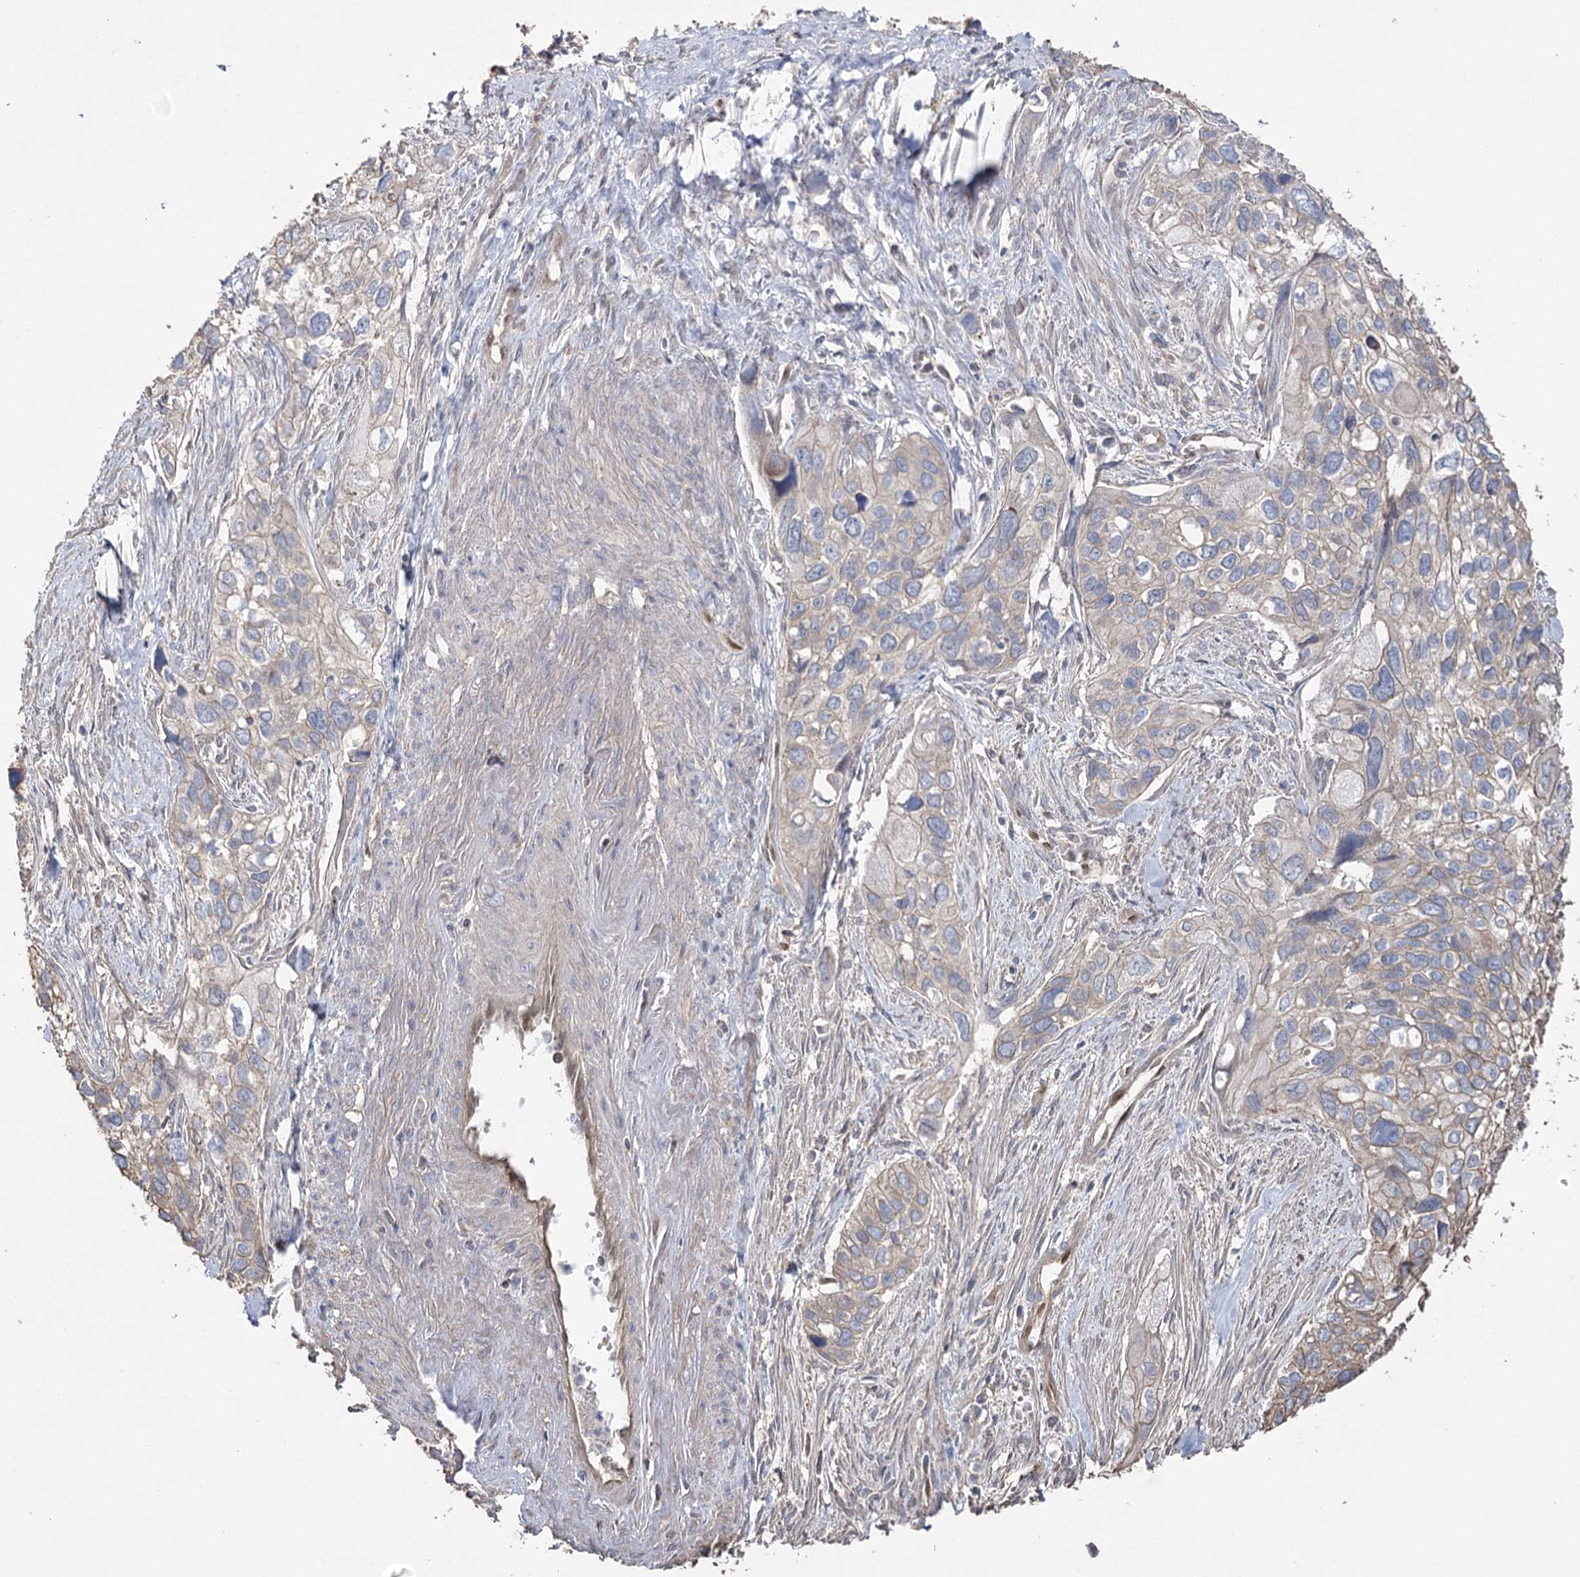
{"staining": {"intensity": "negative", "quantity": "none", "location": "none"}, "tissue": "cervical cancer", "cell_type": "Tumor cells", "image_type": "cancer", "snomed": [{"axis": "morphology", "description": "Squamous cell carcinoma, NOS"}, {"axis": "topography", "description": "Cervix"}], "caption": "There is no significant staining in tumor cells of cervical cancer (squamous cell carcinoma). (DAB immunohistochemistry (IHC) with hematoxylin counter stain).", "gene": "FAM13B", "patient": {"sex": "female", "age": 55}}